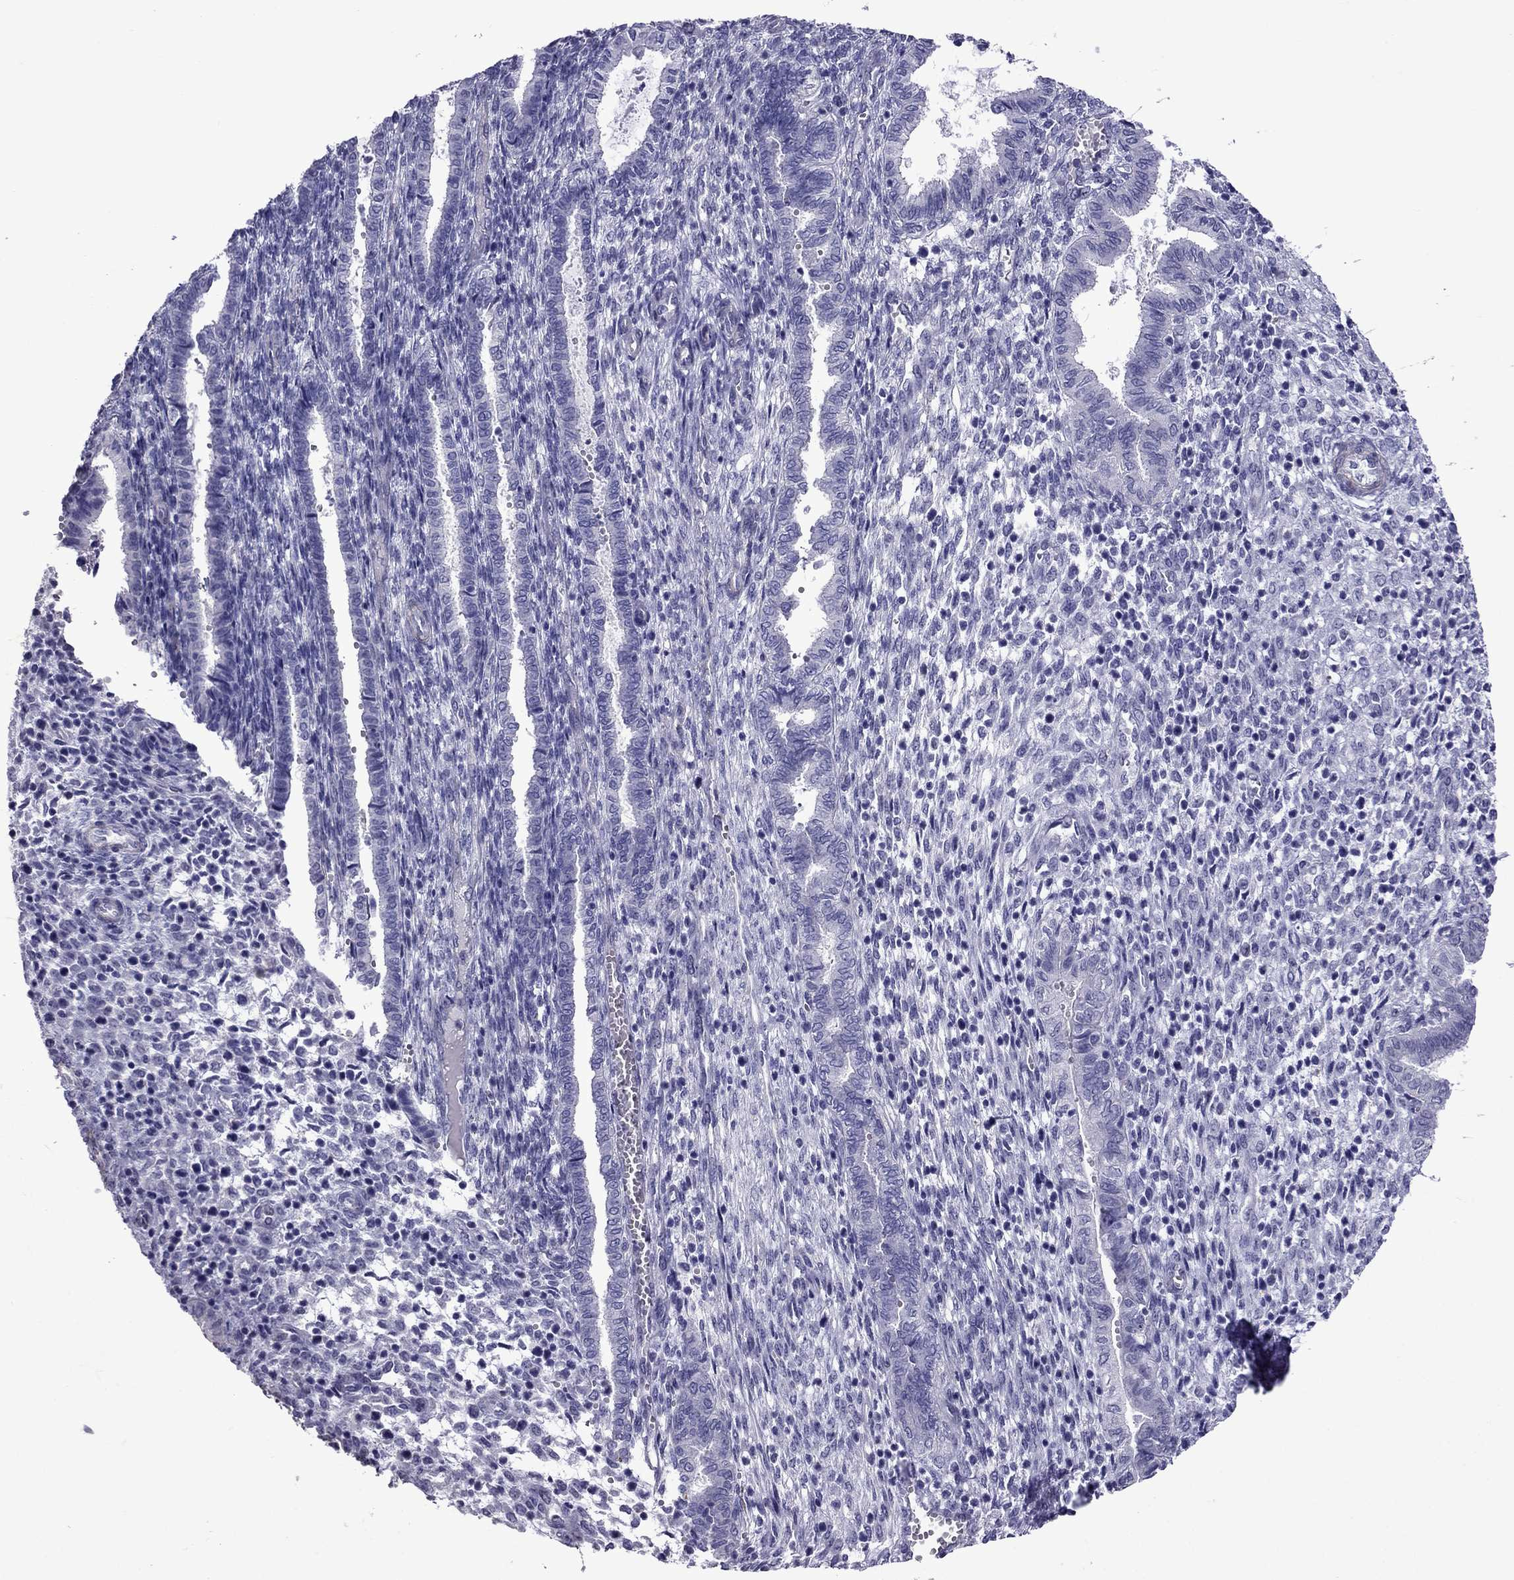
{"staining": {"intensity": "negative", "quantity": "none", "location": "none"}, "tissue": "endometrium", "cell_type": "Cells in endometrial stroma", "image_type": "normal", "snomed": [{"axis": "morphology", "description": "Normal tissue, NOS"}, {"axis": "topography", "description": "Endometrium"}], "caption": "Immunohistochemistry (IHC) of unremarkable endometrium reveals no expression in cells in endometrial stroma. Brightfield microscopy of IHC stained with DAB (3,3'-diaminobenzidine) (brown) and hematoxylin (blue), captured at high magnification.", "gene": "CHRNA5", "patient": {"sex": "female", "age": 43}}